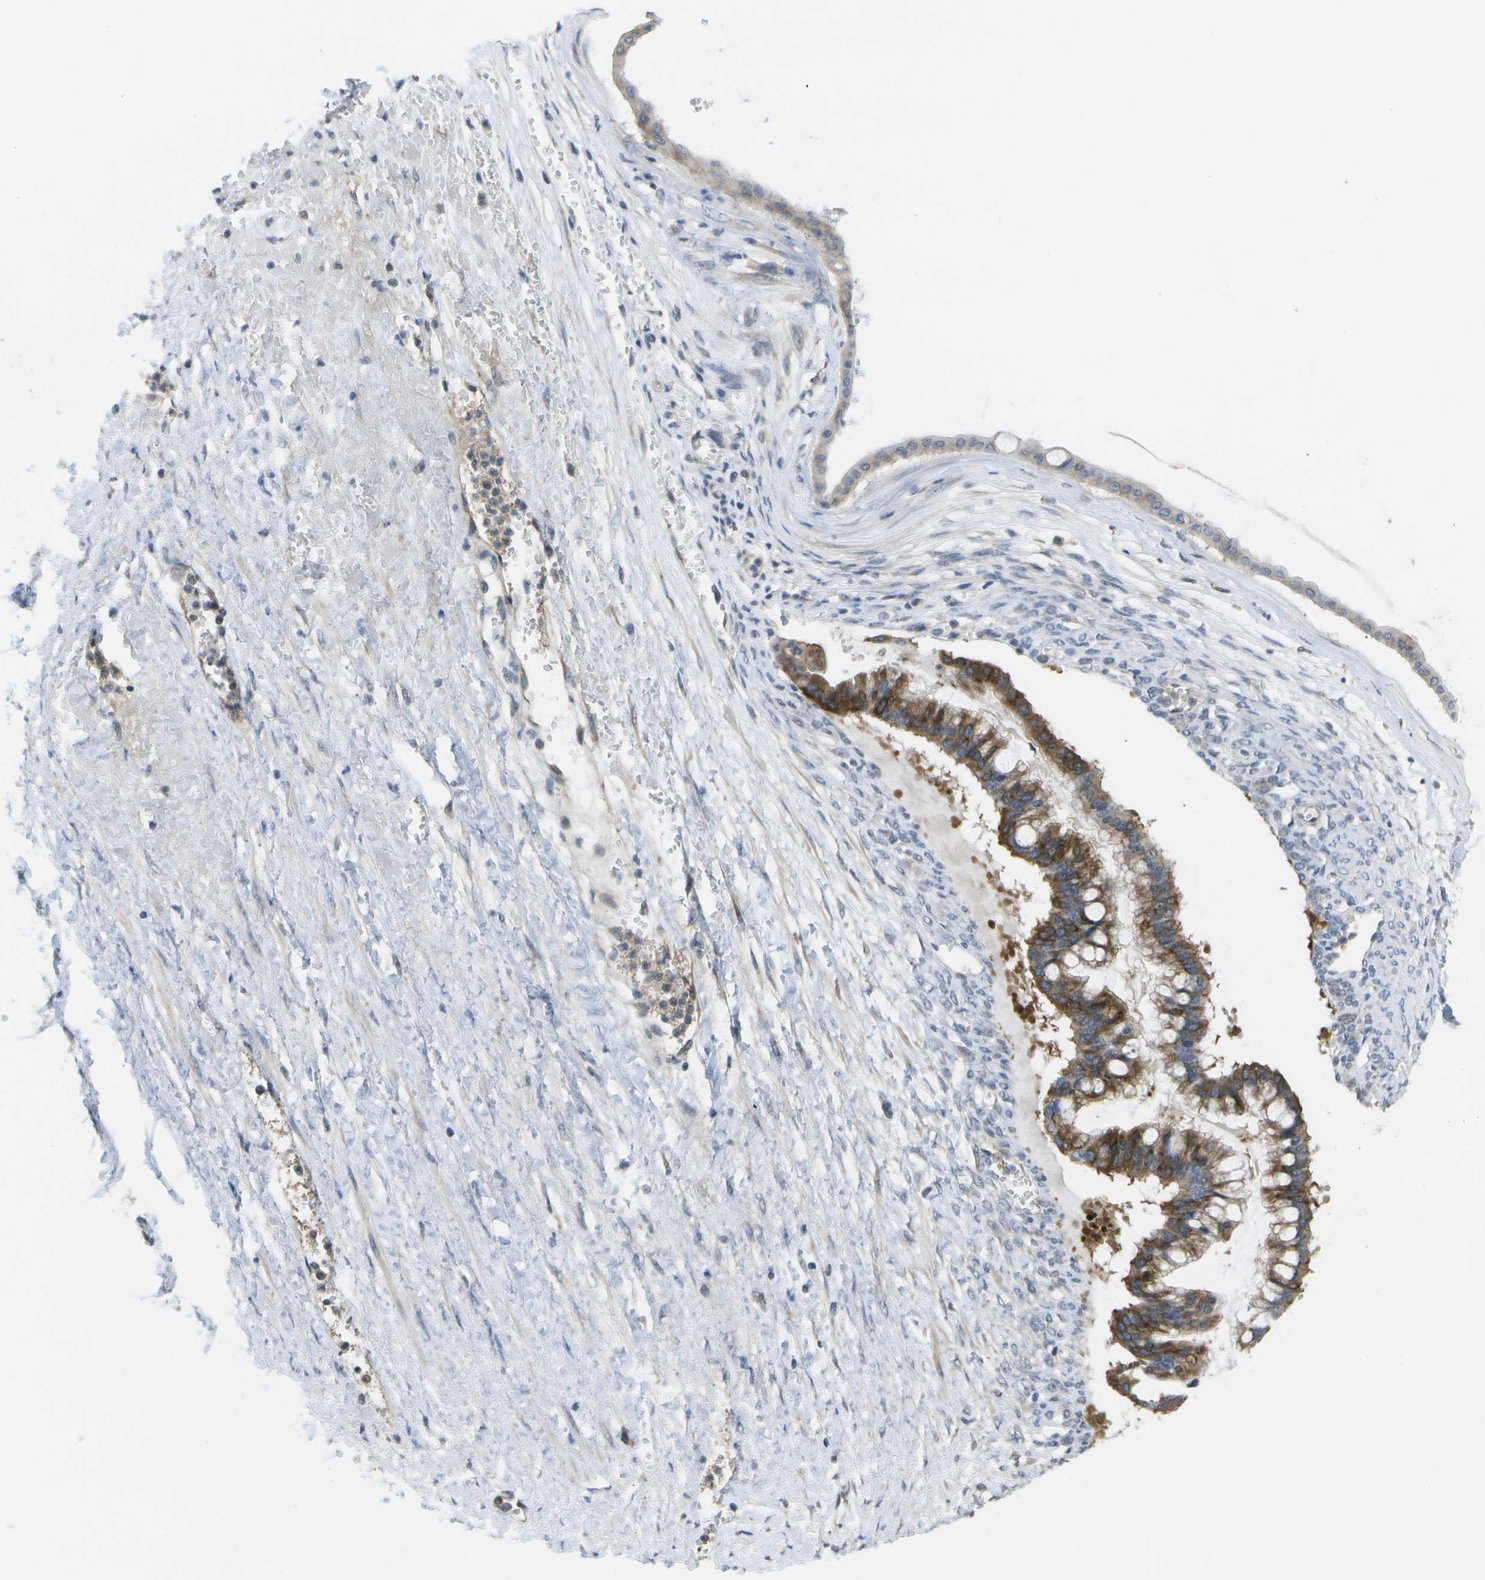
{"staining": {"intensity": "moderate", "quantity": "25%-75%", "location": "cytoplasmic/membranous"}, "tissue": "ovarian cancer", "cell_type": "Tumor cells", "image_type": "cancer", "snomed": [{"axis": "morphology", "description": "Cystadenocarcinoma, mucinous, NOS"}, {"axis": "topography", "description": "Ovary"}], "caption": "A photomicrograph of ovarian cancer stained for a protein displays moderate cytoplasmic/membranous brown staining in tumor cells.", "gene": "MARCHF8", "patient": {"sex": "female", "age": 73}}